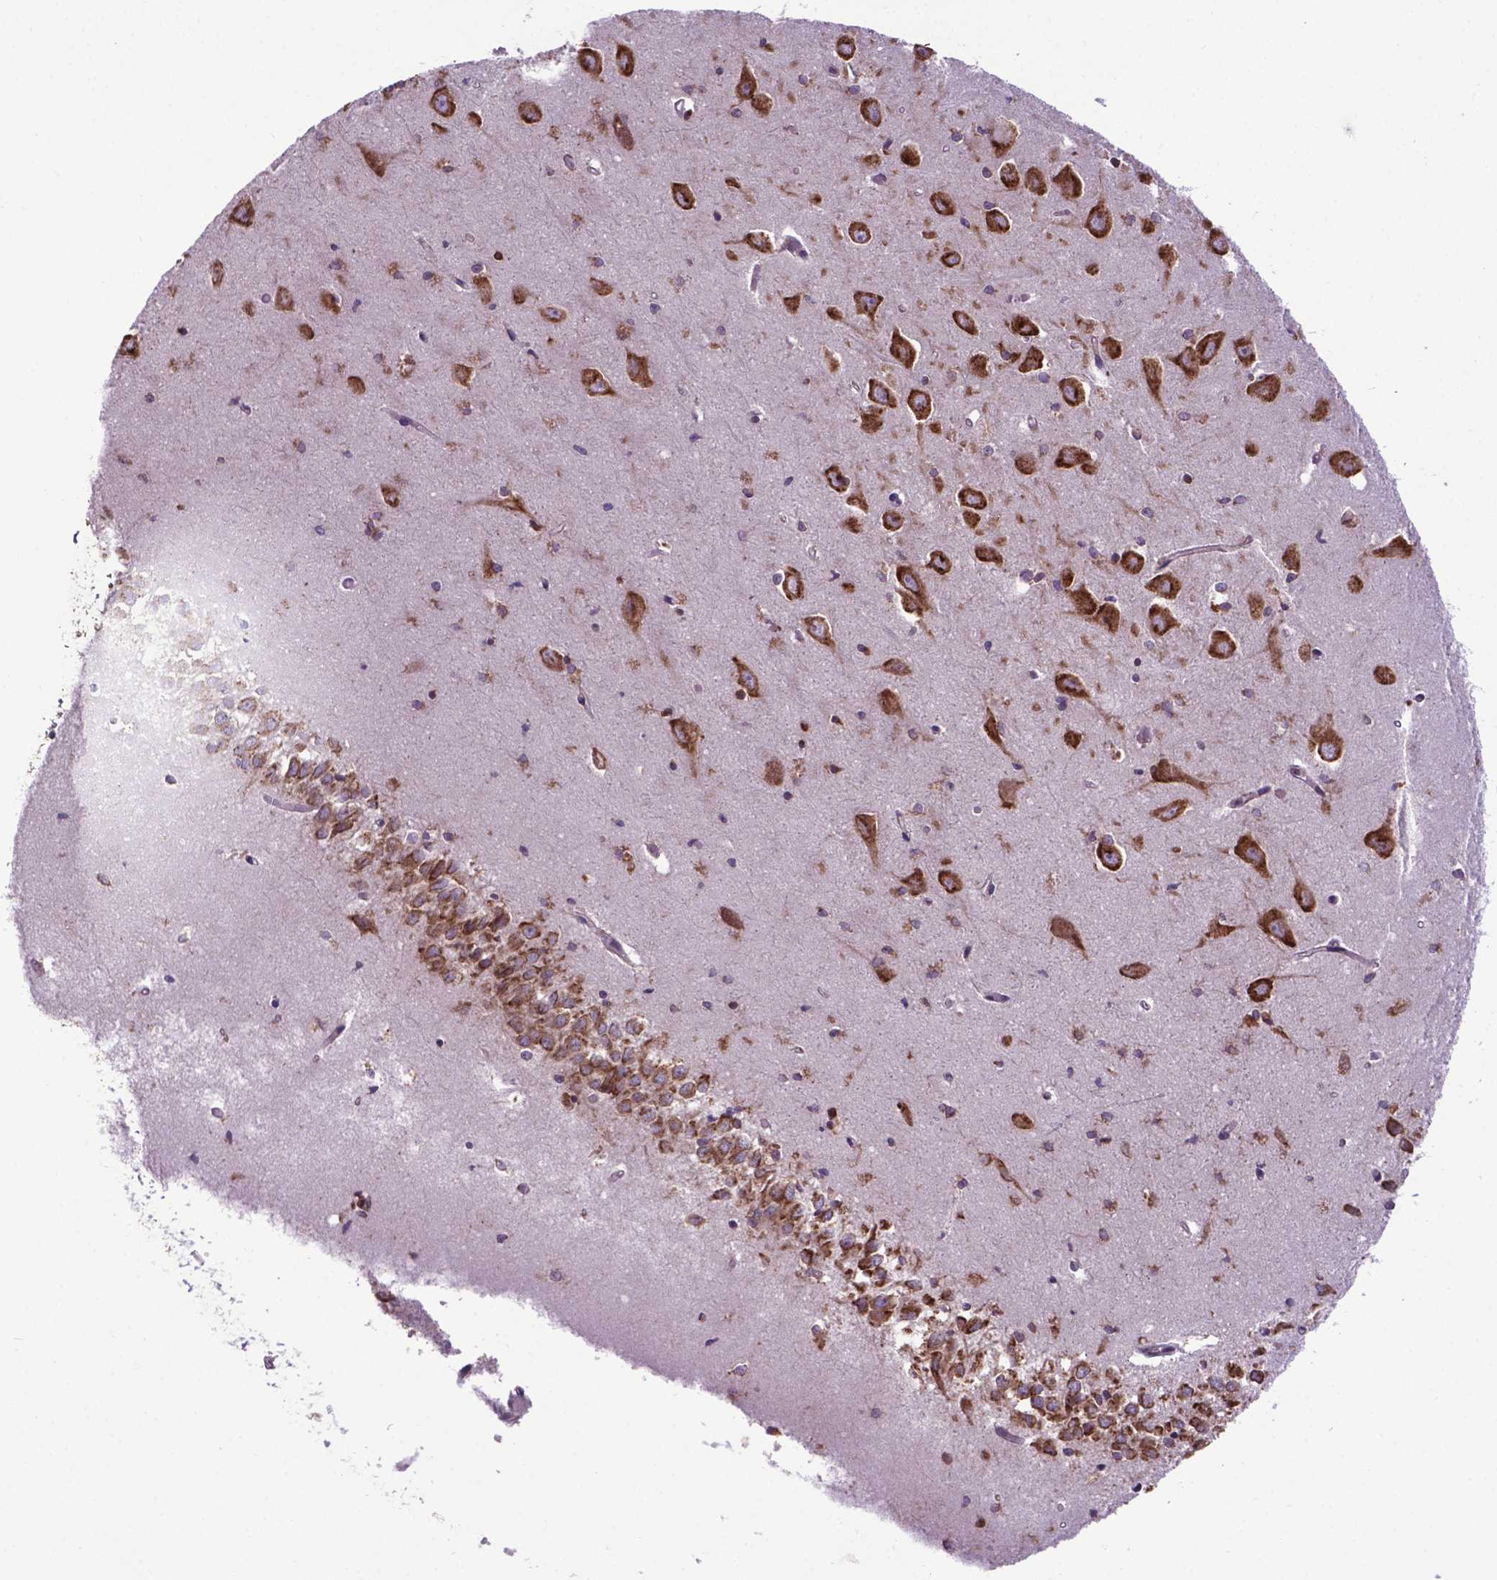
{"staining": {"intensity": "moderate", "quantity": "25%-75%", "location": "cytoplasmic/membranous"}, "tissue": "hippocampus", "cell_type": "Glial cells", "image_type": "normal", "snomed": [{"axis": "morphology", "description": "Normal tissue, NOS"}, {"axis": "topography", "description": "Hippocampus"}], "caption": "This is an image of immunohistochemistry (IHC) staining of benign hippocampus, which shows moderate positivity in the cytoplasmic/membranous of glial cells.", "gene": "ENSG00000269590", "patient": {"sex": "female", "age": 64}}